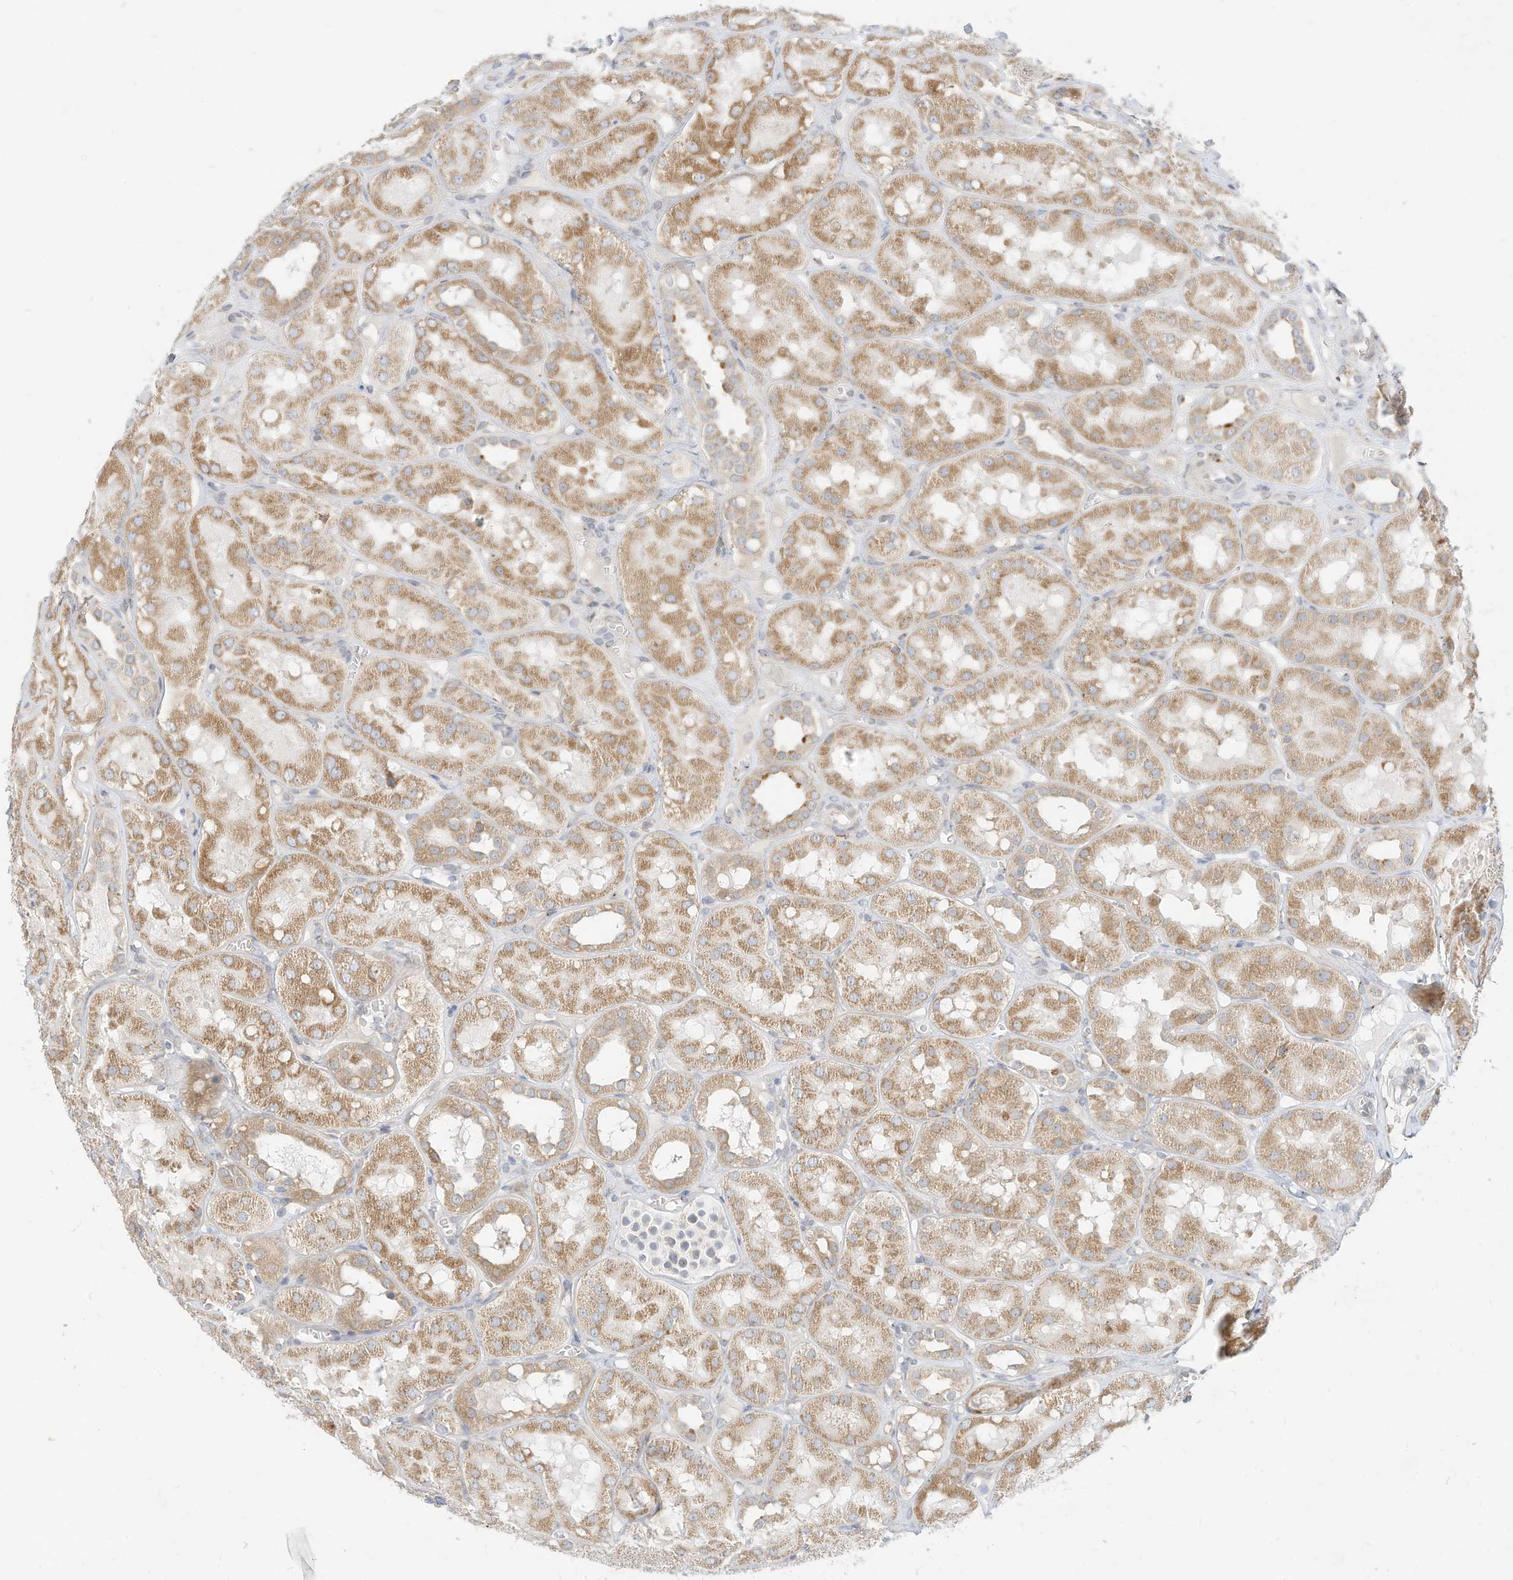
{"staining": {"intensity": "negative", "quantity": "none", "location": "none"}, "tissue": "kidney", "cell_type": "Cells in glomeruli", "image_type": "normal", "snomed": [{"axis": "morphology", "description": "Normal tissue, NOS"}, {"axis": "topography", "description": "Kidney"}], "caption": "Normal kidney was stained to show a protein in brown. There is no significant expression in cells in glomeruli. Brightfield microscopy of immunohistochemistry stained with DAB (3,3'-diaminobenzidine) (brown) and hematoxylin (blue), captured at high magnification.", "gene": "STT3A", "patient": {"sex": "male", "age": 16}}